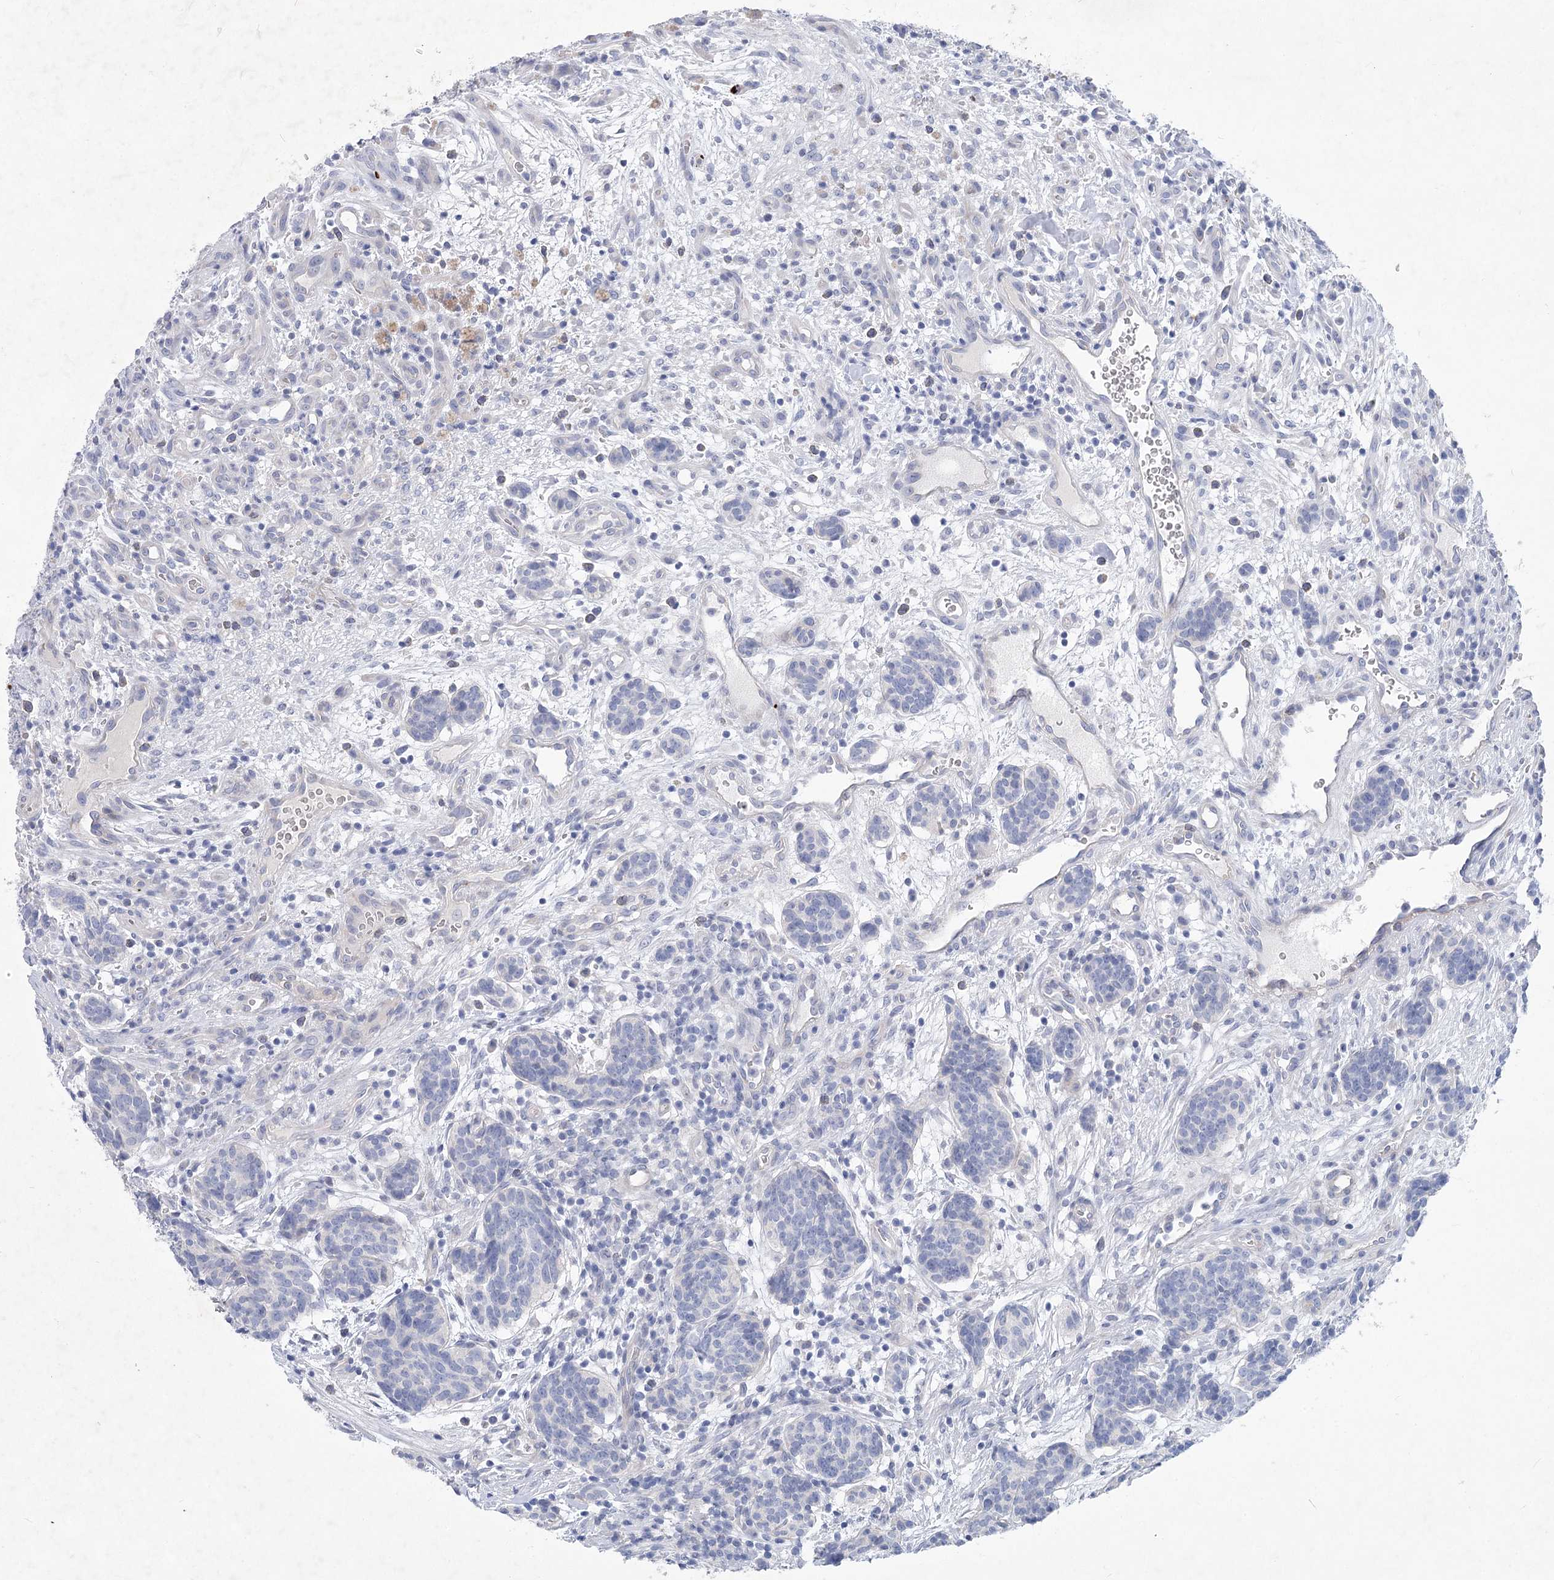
{"staining": {"intensity": "negative", "quantity": "none", "location": "none"}, "tissue": "carcinoid", "cell_type": "Tumor cells", "image_type": "cancer", "snomed": [{"axis": "morphology", "description": "Carcinoid, malignant, NOS"}, {"axis": "topography", "description": "Lung"}], "caption": "IHC of human carcinoid shows no positivity in tumor cells.", "gene": "WDR74", "patient": {"sex": "female", "age": 46}}